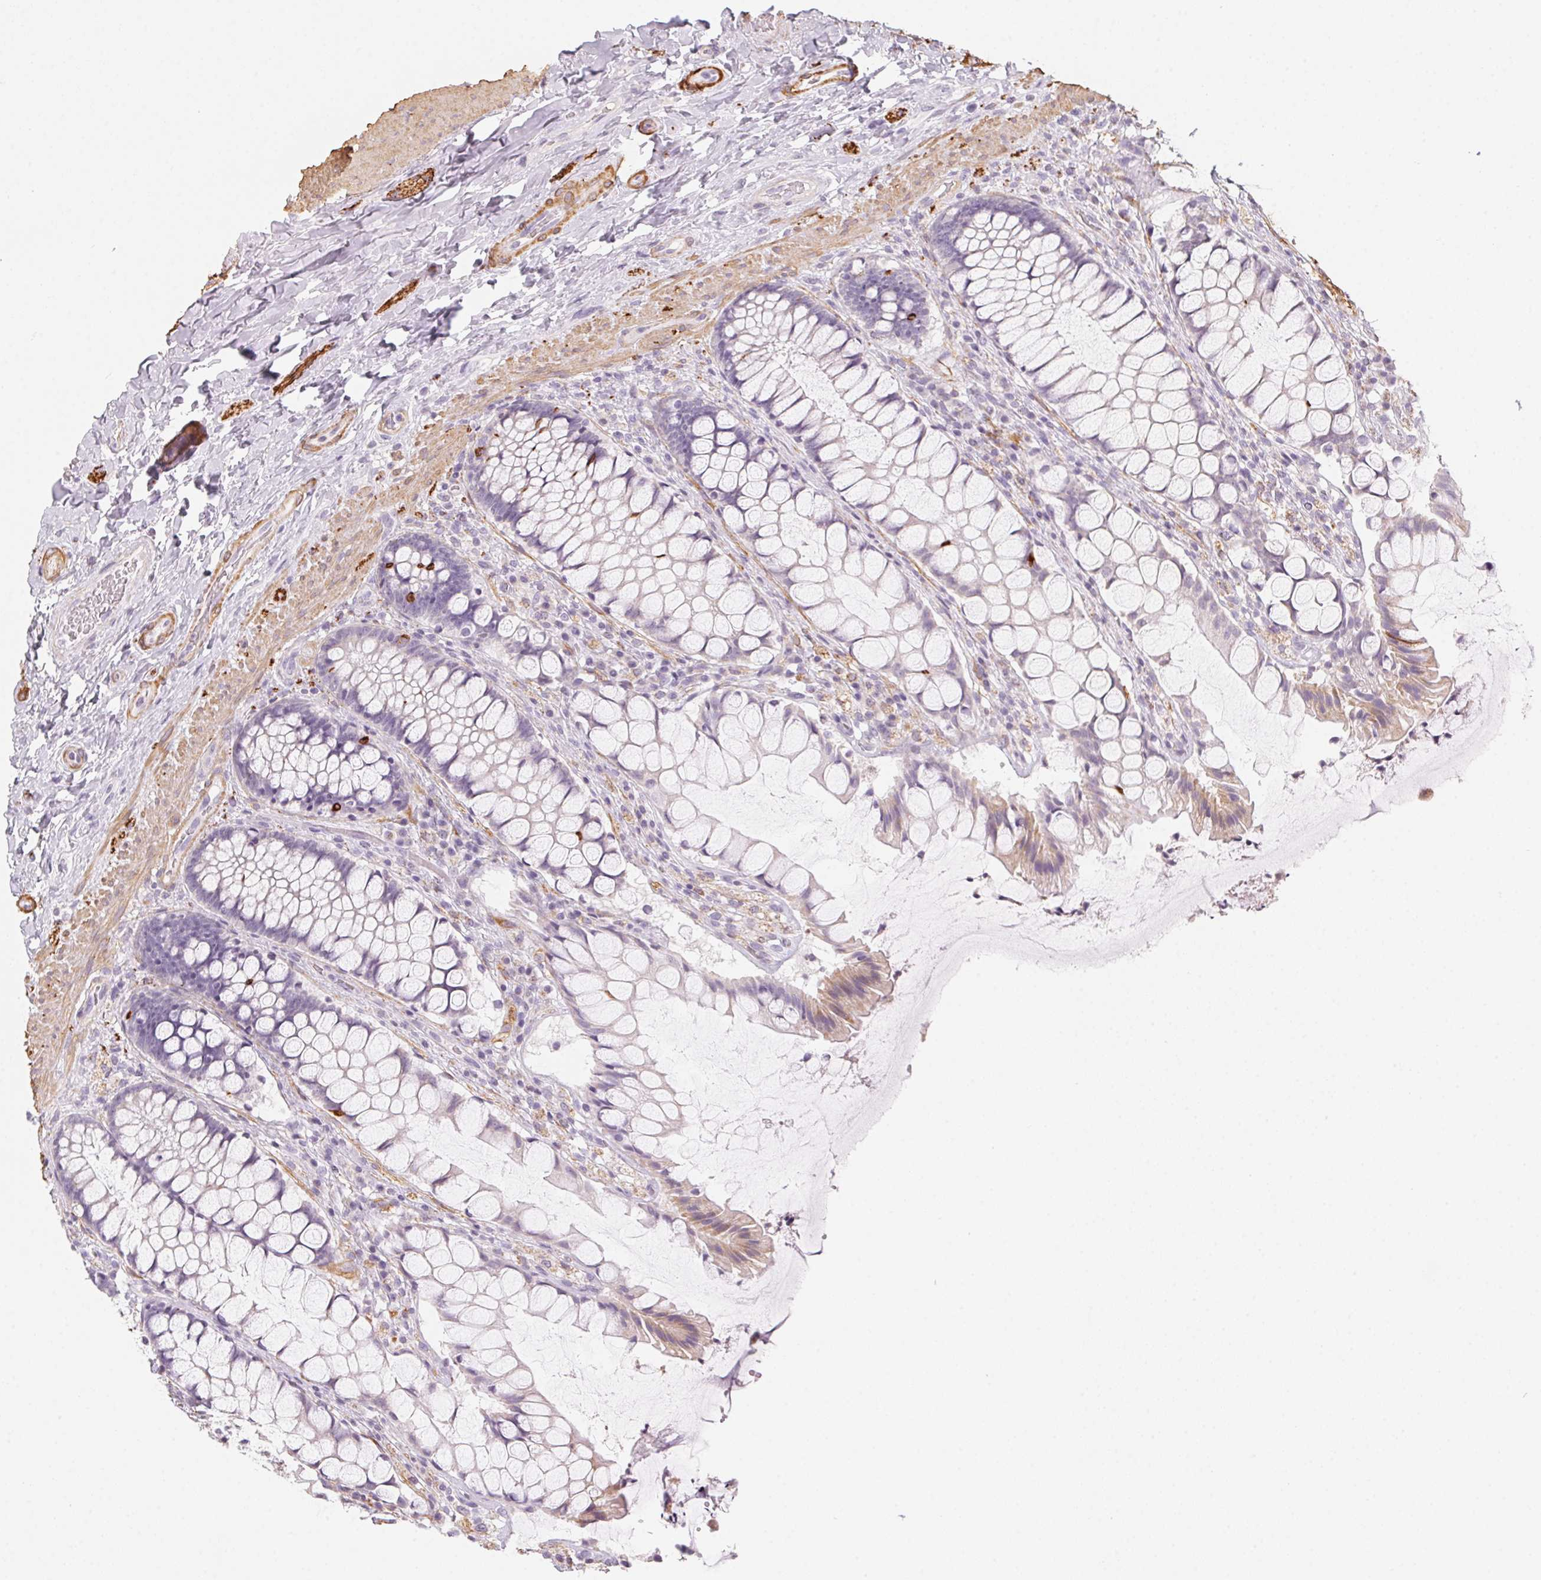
{"staining": {"intensity": "strong", "quantity": "<25%", "location": "cytoplasmic/membranous"}, "tissue": "rectum", "cell_type": "Glandular cells", "image_type": "normal", "snomed": [{"axis": "morphology", "description": "Normal tissue, NOS"}, {"axis": "topography", "description": "Rectum"}], "caption": "This is an image of immunohistochemistry staining of unremarkable rectum, which shows strong staining in the cytoplasmic/membranous of glandular cells.", "gene": "PRPH", "patient": {"sex": "female", "age": 58}}